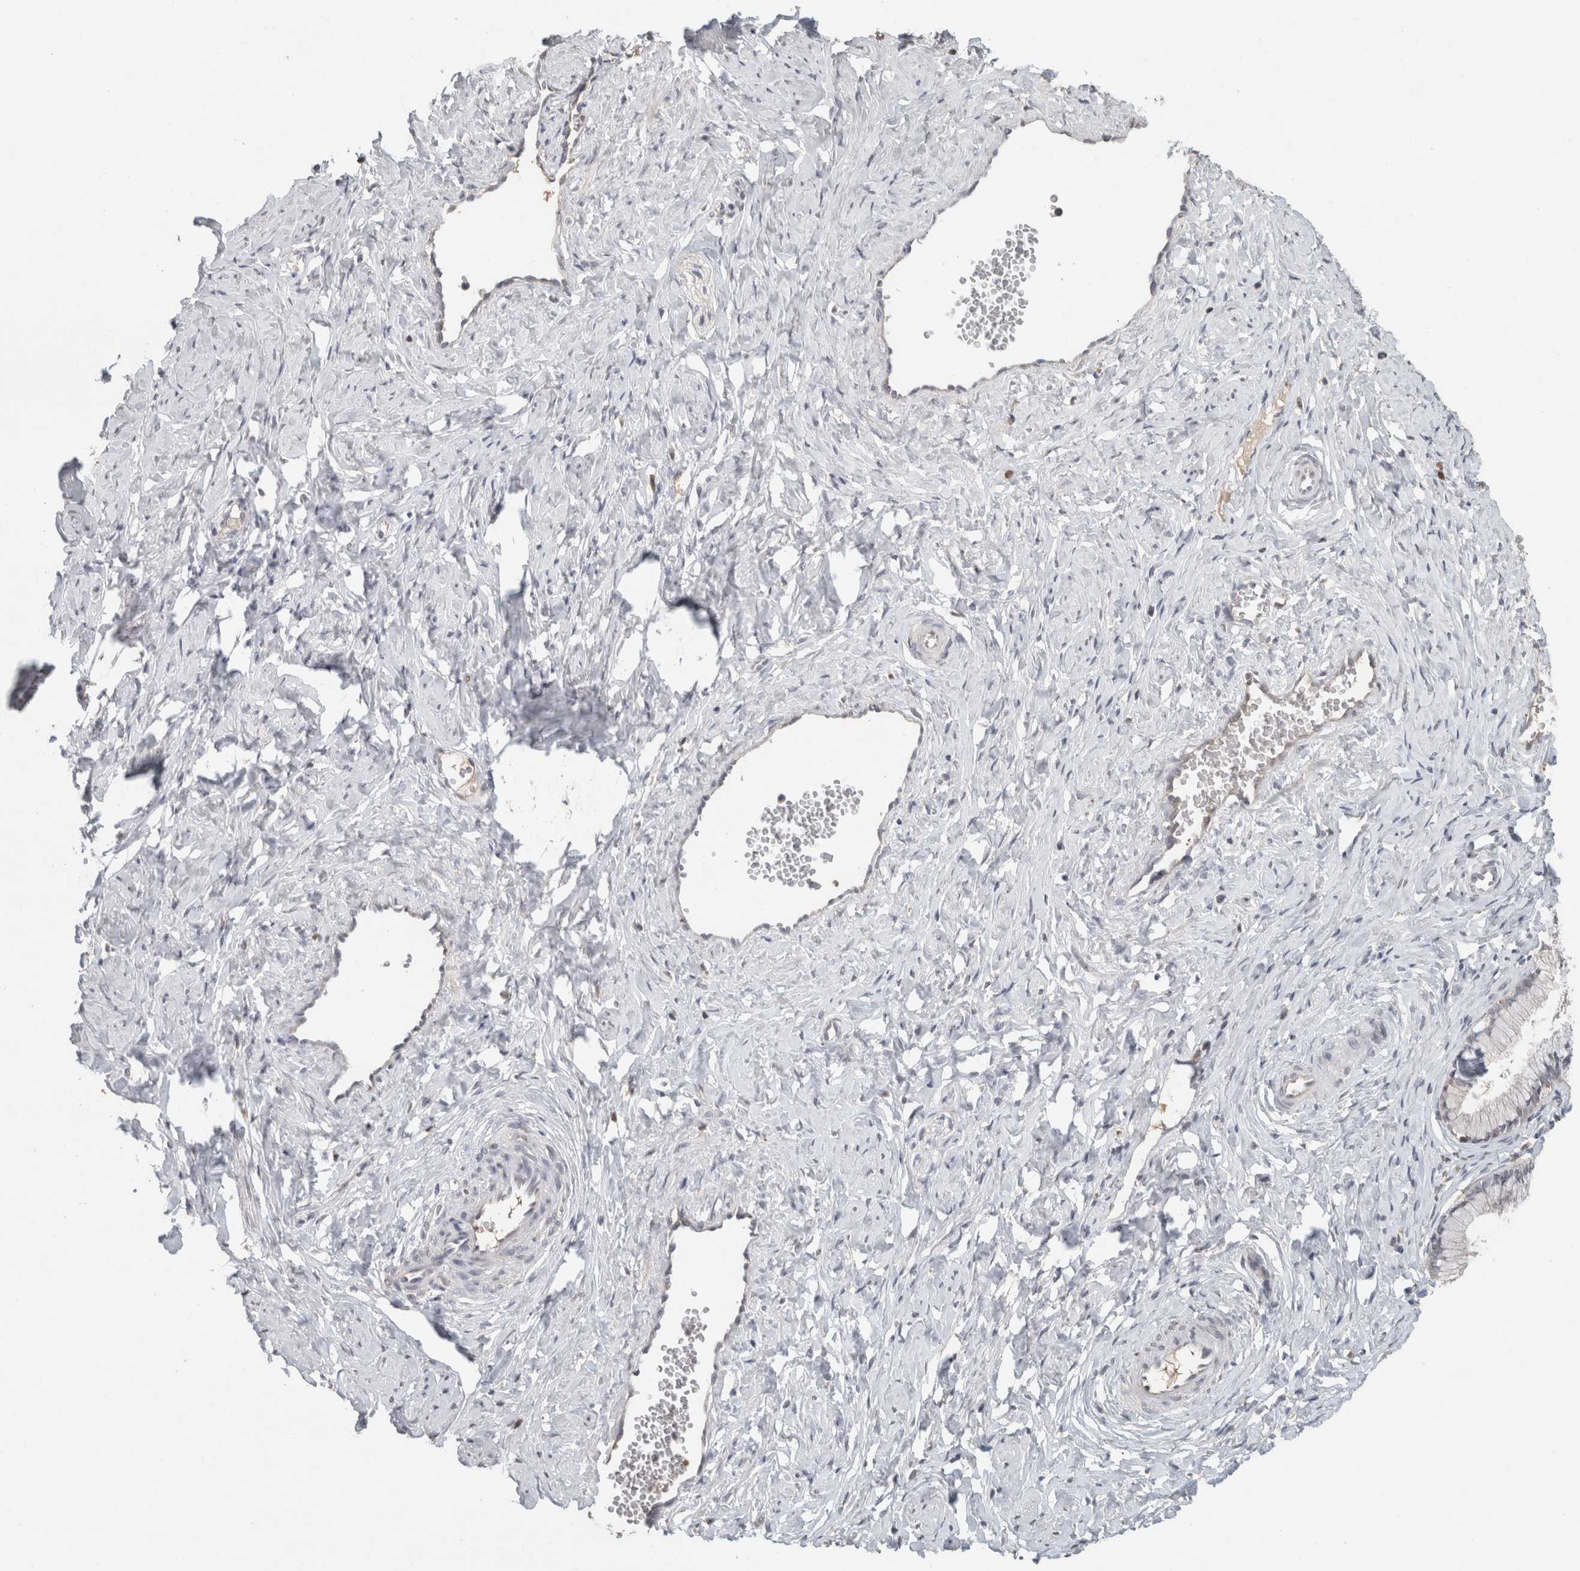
{"staining": {"intensity": "negative", "quantity": "none", "location": "none"}, "tissue": "cervix", "cell_type": "Glandular cells", "image_type": "normal", "snomed": [{"axis": "morphology", "description": "Normal tissue, NOS"}, {"axis": "topography", "description": "Cervix"}], "caption": "The histopathology image reveals no staining of glandular cells in benign cervix. (IHC, brightfield microscopy, high magnification).", "gene": "TRAT1", "patient": {"sex": "female", "age": 27}}